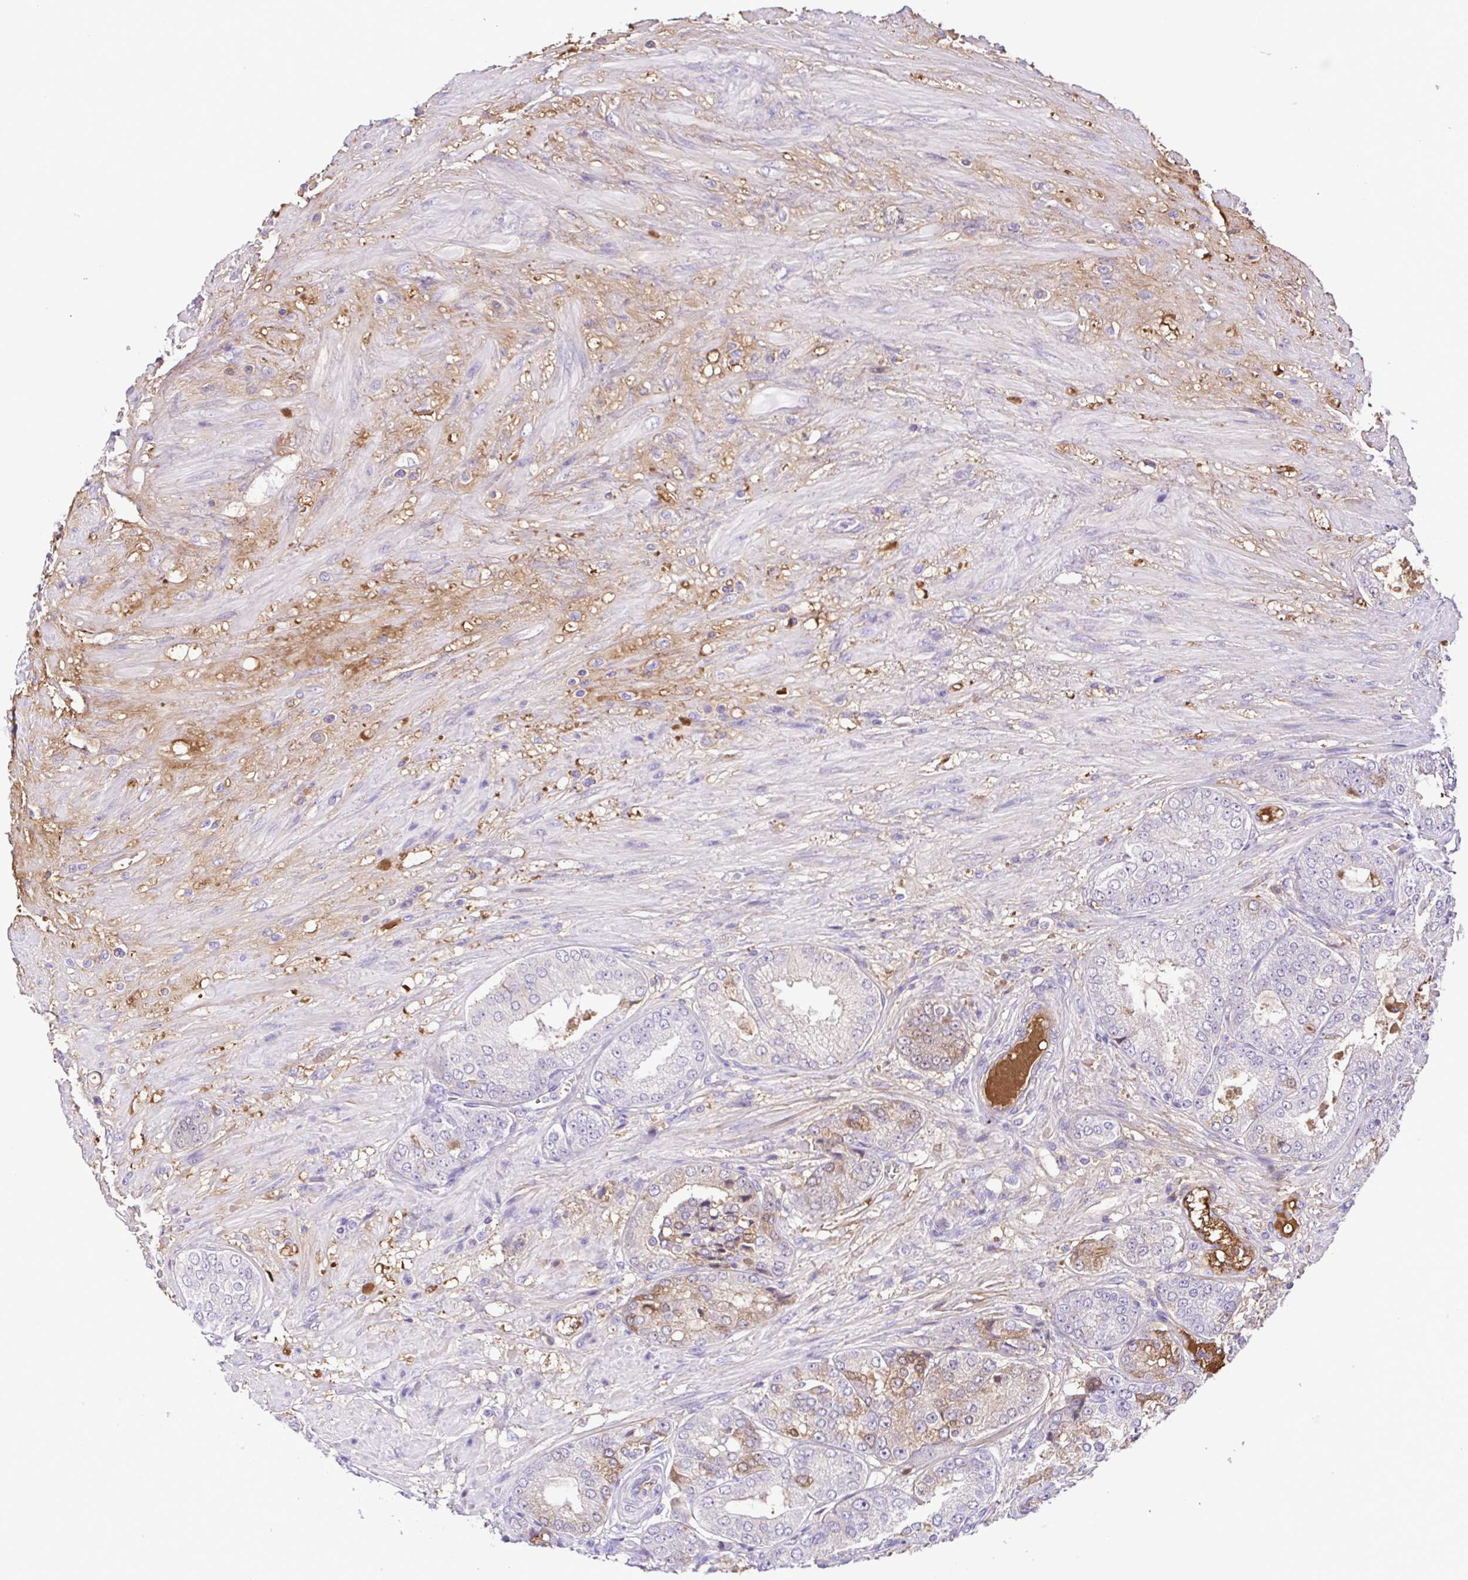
{"staining": {"intensity": "weak", "quantity": "<25%", "location": "cytoplasmic/membranous,nuclear"}, "tissue": "prostate cancer", "cell_type": "Tumor cells", "image_type": "cancer", "snomed": [{"axis": "morphology", "description": "Adenocarcinoma, High grade"}, {"axis": "topography", "description": "Prostate"}], "caption": "IHC image of neoplastic tissue: prostate cancer stained with DAB (3,3'-diaminobenzidine) reveals no significant protein positivity in tumor cells.", "gene": "IGFL1", "patient": {"sex": "male", "age": 71}}